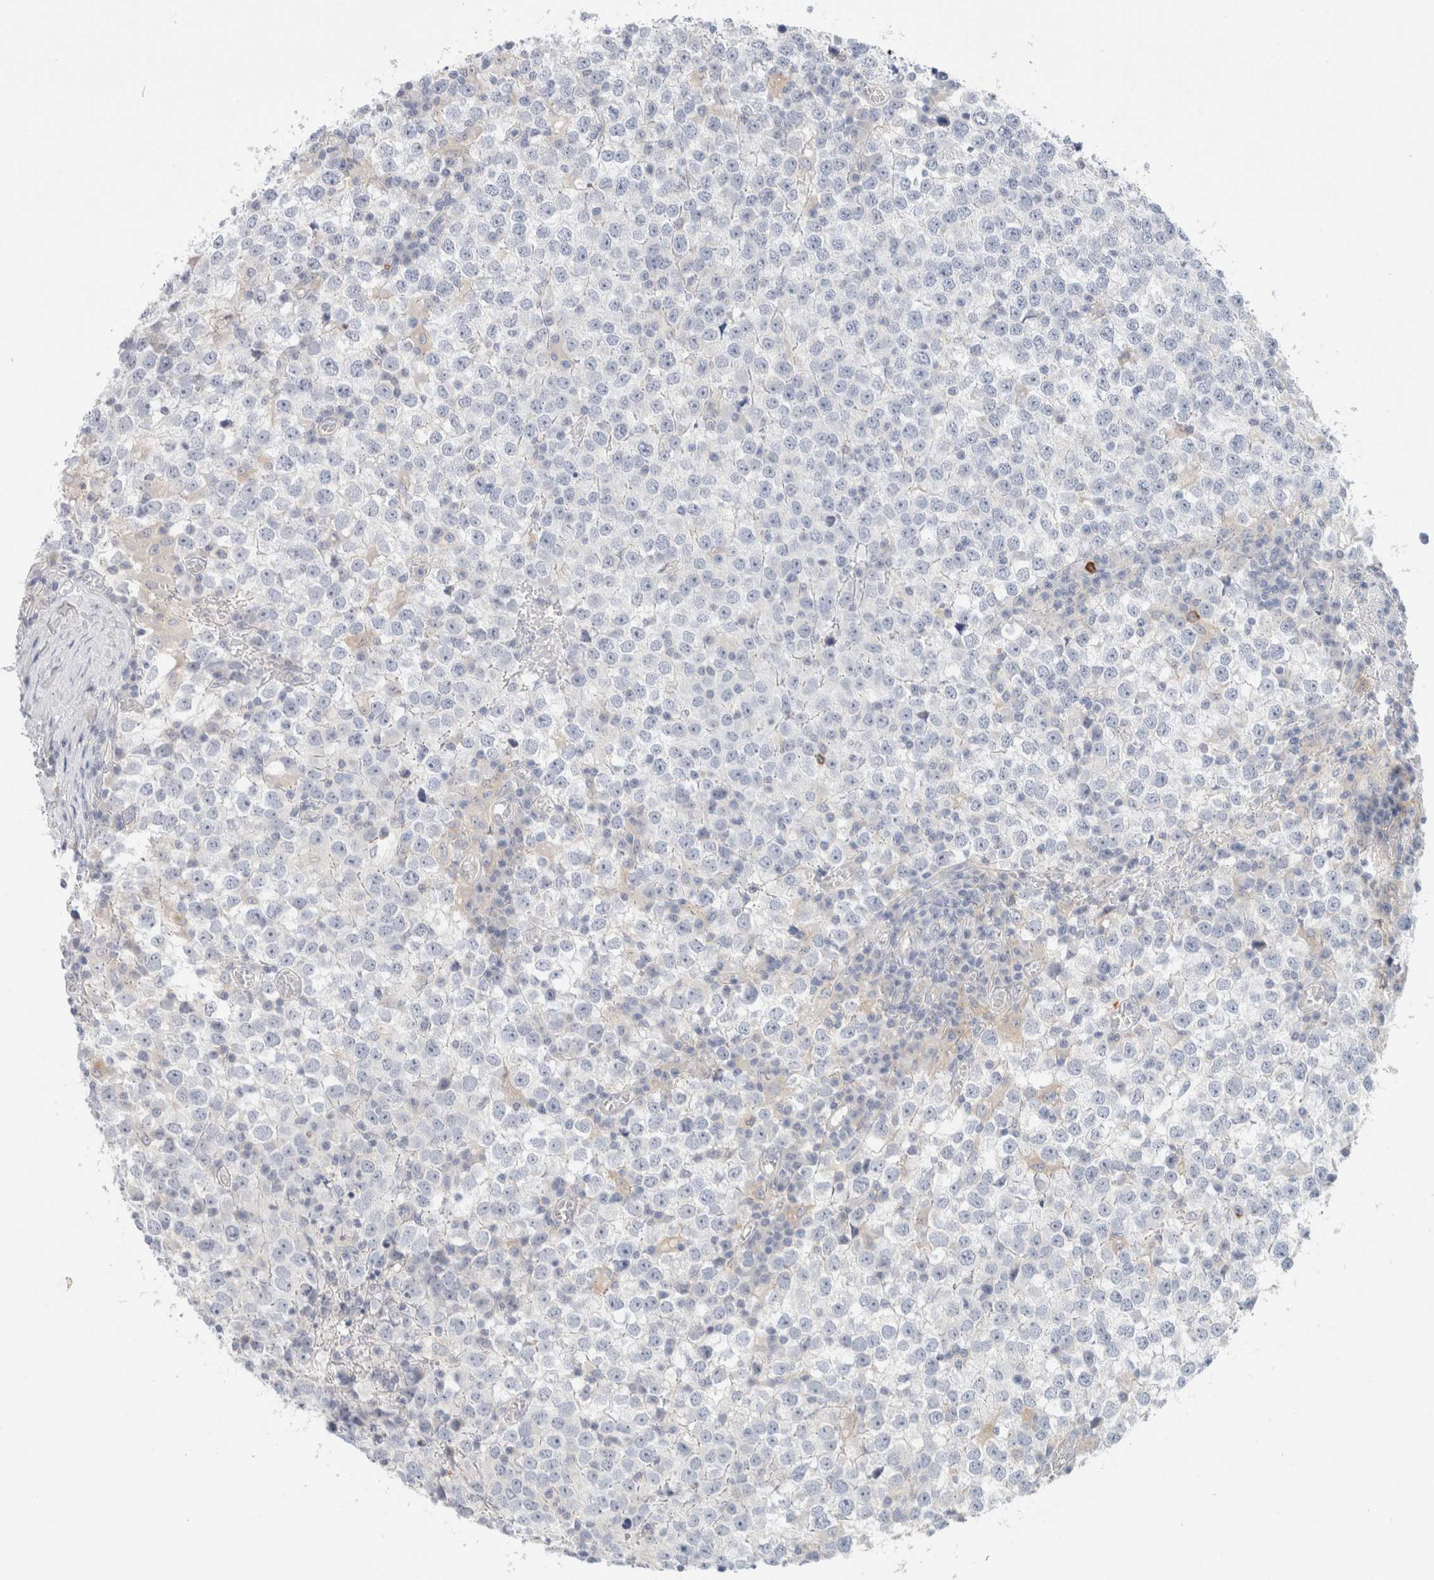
{"staining": {"intensity": "negative", "quantity": "none", "location": "none"}, "tissue": "testis cancer", "cell_type": "Tumor cells", "image_type": "cancer", "snomed": [{"axis": "morphology", "description": "Seminoma, NOS"}, {"axis": "topography", "description": "Testis"}], "caption": "The immunohistochemistry (IHC) histopathology image has no significant positivity in tumor cells of testis cancer (seminoma) tissue. Nuclei are stained in blue.", "gene": "SDR16C5", "patient": {"sex": "male", "age": 65}}